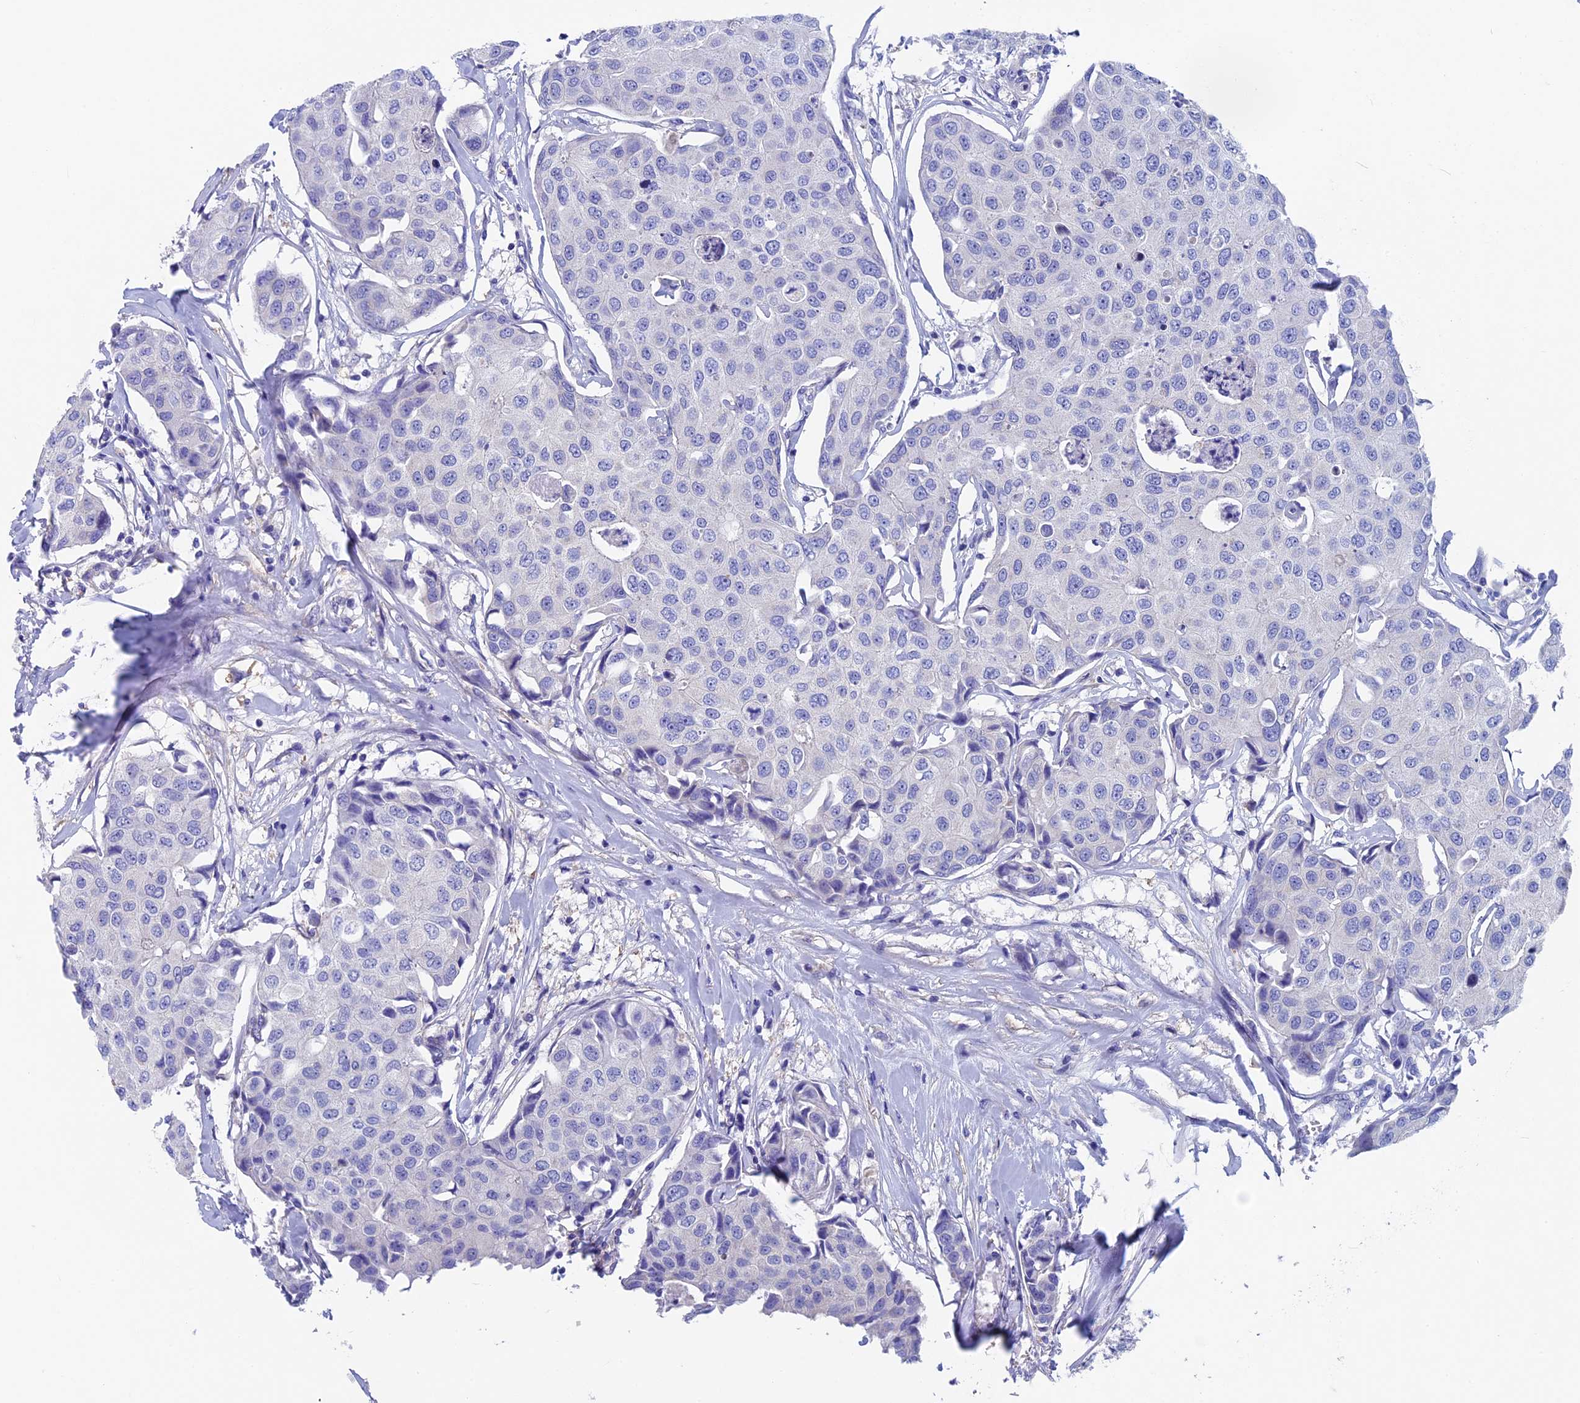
{"staining": {"intensity": "negative", "quantity": "none", "location": "none"}, "tissue": "breast cancer", "cell_type": "Tumor cells", "image_type": "cancer", "snomed": [{"axis": "morphology", "description": "Duct carcinoma"}, {"axis": "topography", "description": "Breast"}], "caption": "This is an immunohistochemistry (IHC) histopathology image of intraductal carcinoma (breast). There is no staining in tumor cells.", "gene": "ADH7", "patient": {"sex": "female", "age": 80}}